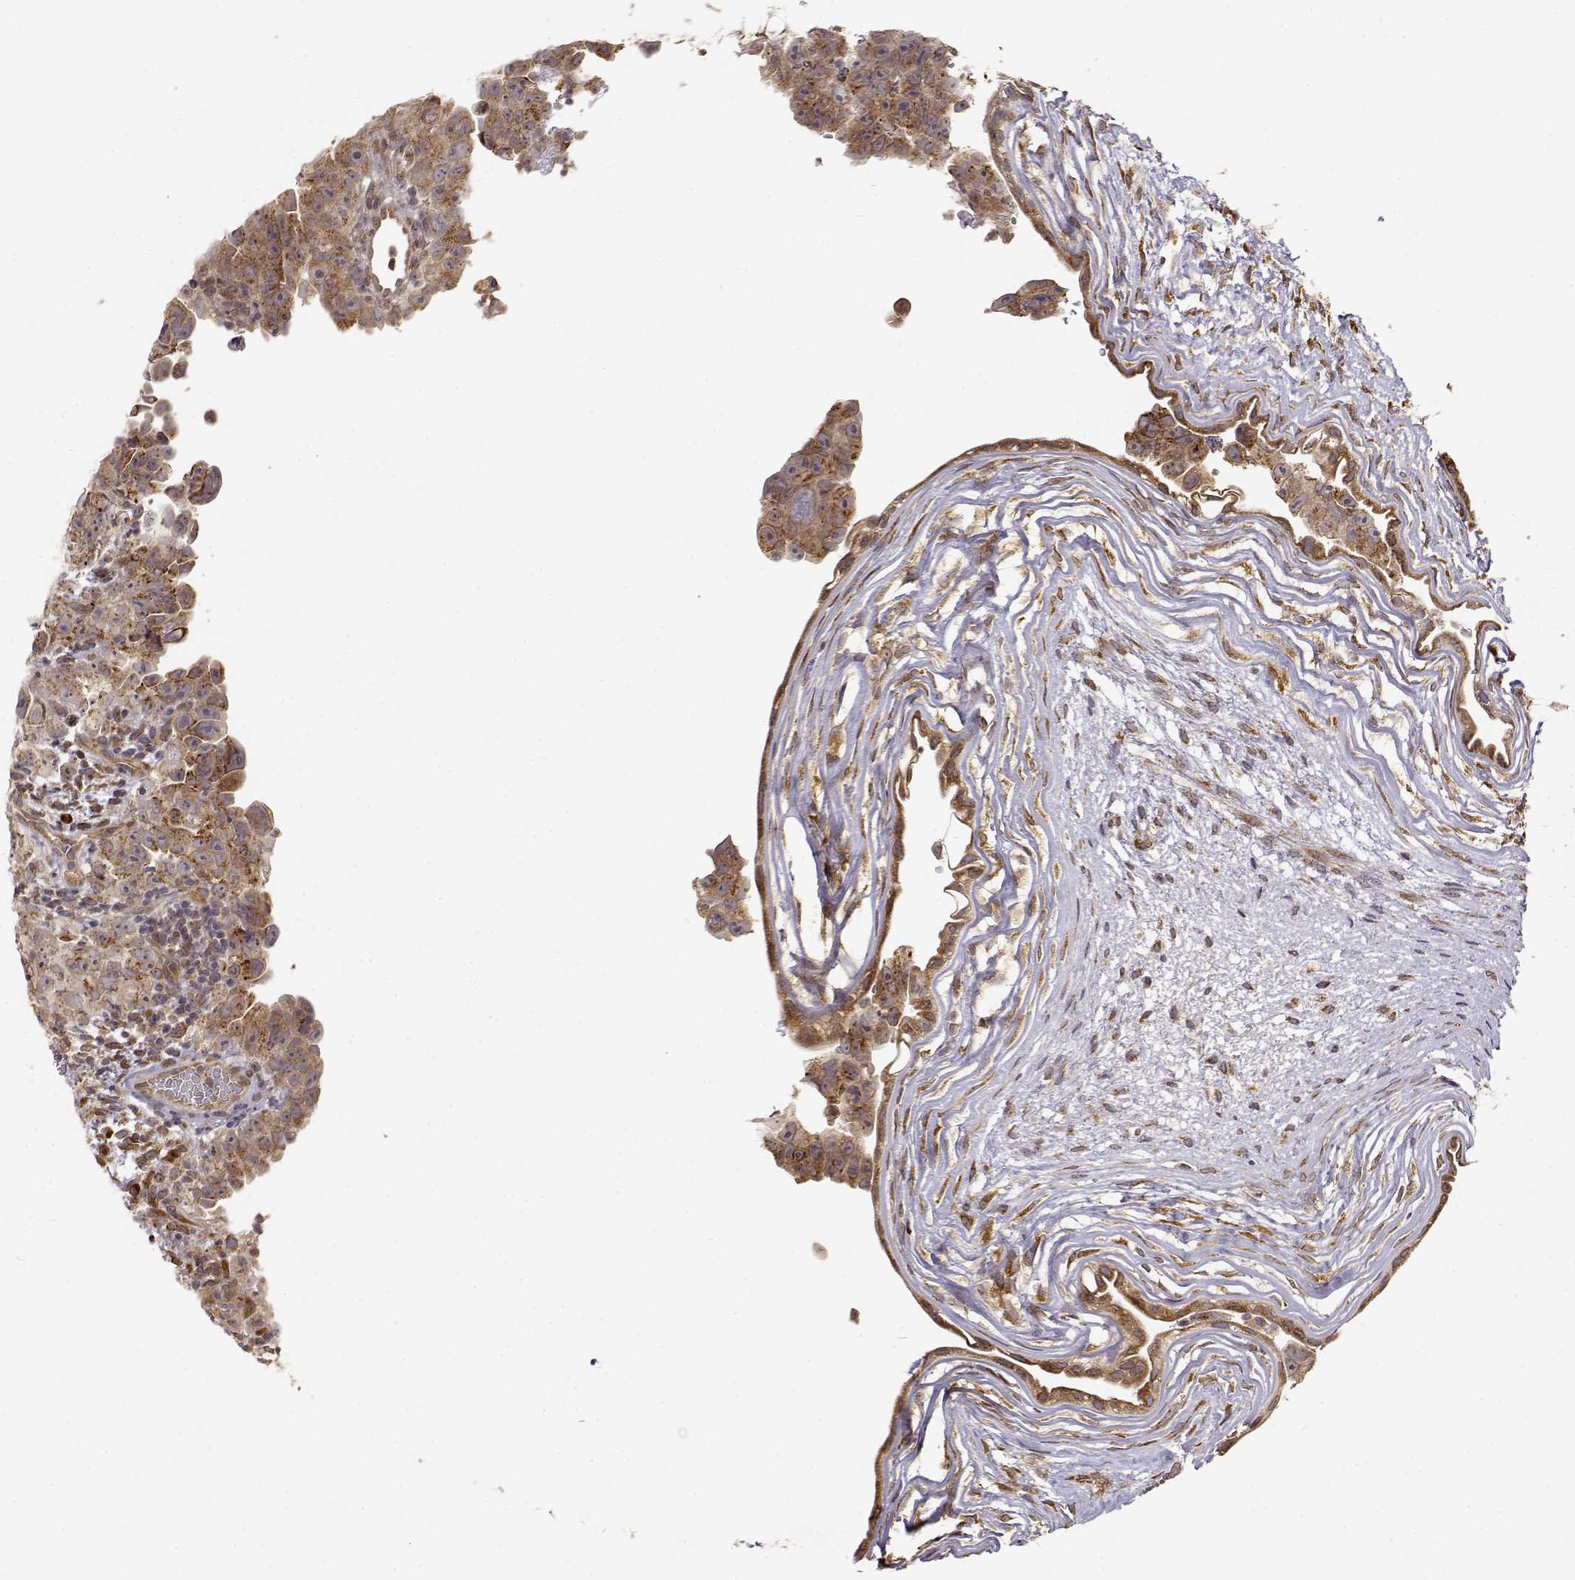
{"staining": {"intensity": "moderate", "quantity": "25%-75%", "location": "cytoplasmic/membranous"}, "tissue": "testis cancer", "cell_type": "Tumor cells", "image_type": "cancer", "snomed": [{"axis": "morphology", "description": "Normal tissue, NOS"}, {"axis": "morphology", "description": "Carcinoma, Embryonal, NOS"}, {"axis": "topography", "description": "Testis"}, {"axis": "topography", "description": "Epididymis"}], "caption": "Immunohistochemical staining of embryonal carcinoma (testis) reveals moderate cytoplasmic/membranous protein expression in about 25%-75% of tumor cells.", "gene": "ERGIC2", "patient": {"sex": "male", "age": 24}}